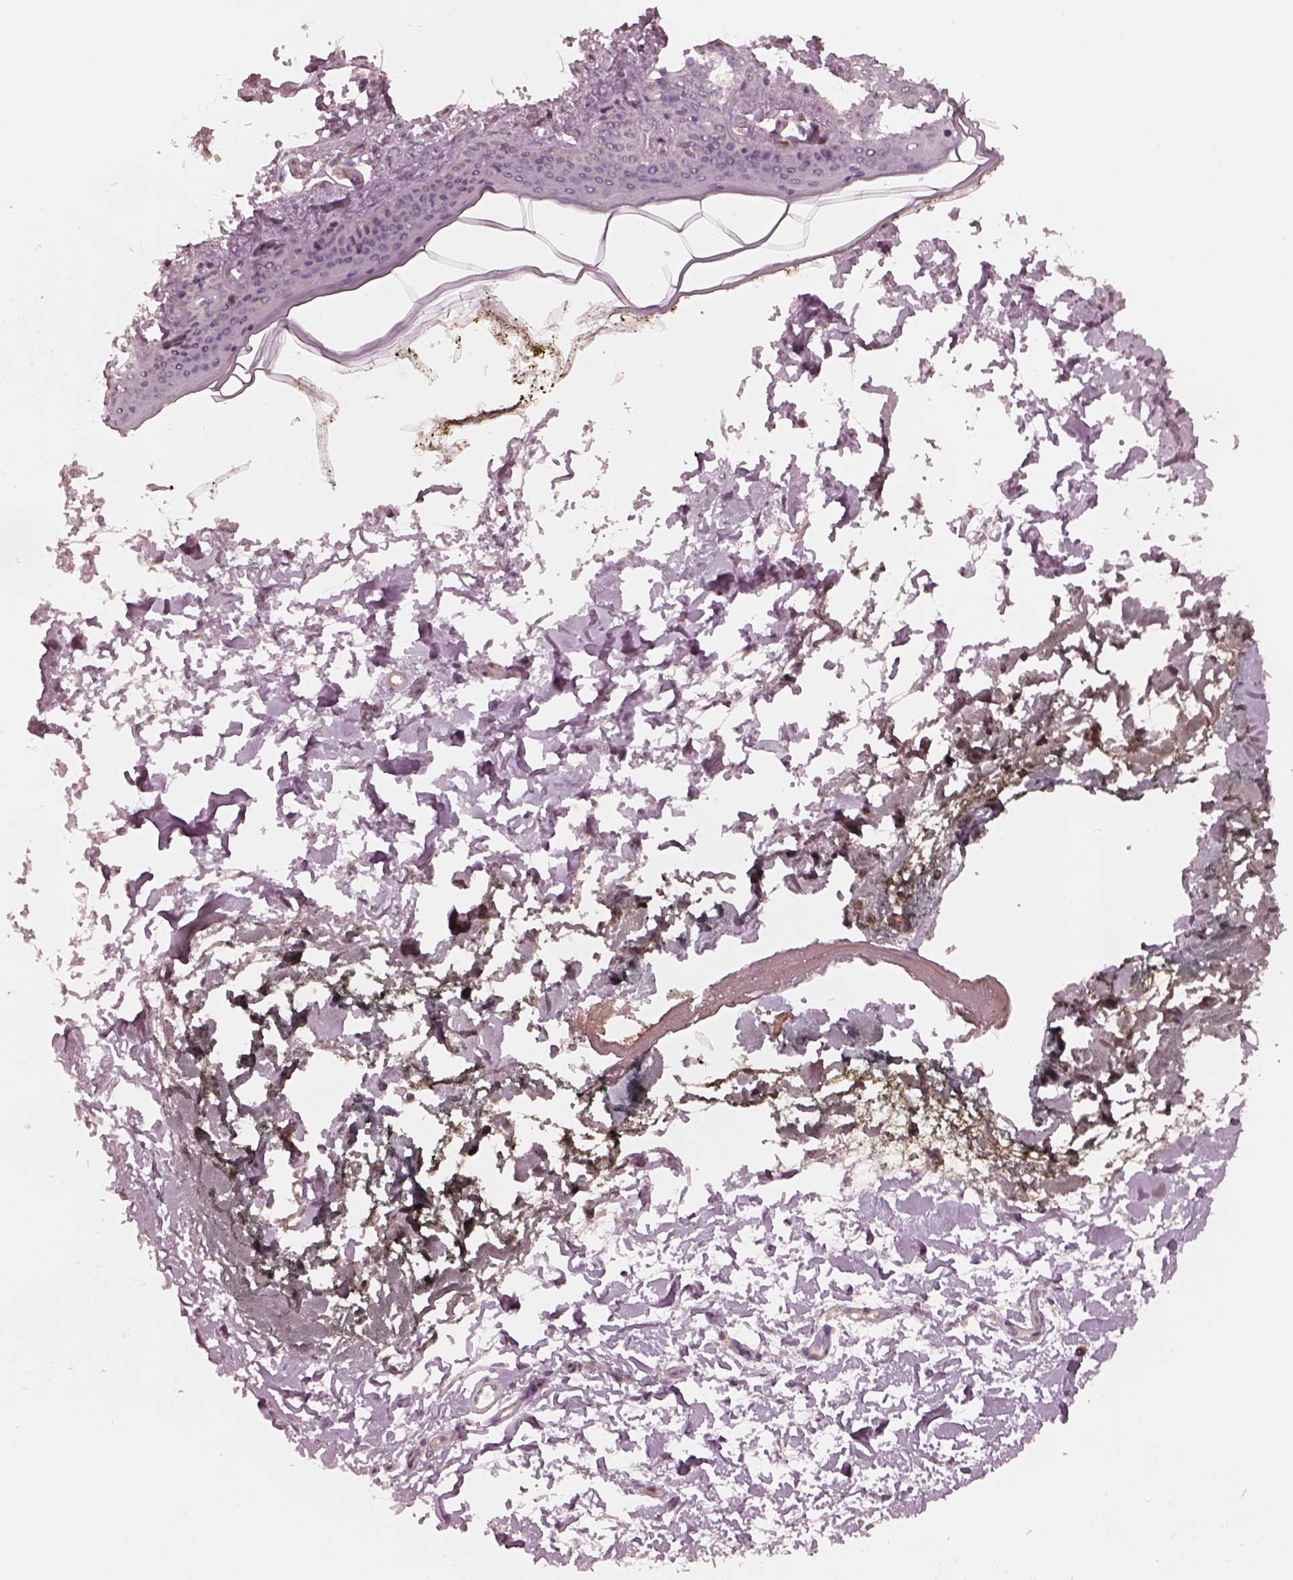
{"staining": {"intensity": "negative", "quantity": "none", "location": "none"}, "tissue": "skin", "cell_type": "Fibroblasts", "image_type": "normal", "snomed": [{"axis": "morphology", "description": "Normal tissue, NOS"}, {"axis": "topography", "description": "Skin"}], "caption": "DAB (3,3'-diaminobenzidine) immunohistochemical staining of unremarkable human skin reveals no significant positivity in fibroblasts.", "gene": "PRKACG", "patient": {"sex": "female", "age": 34}}